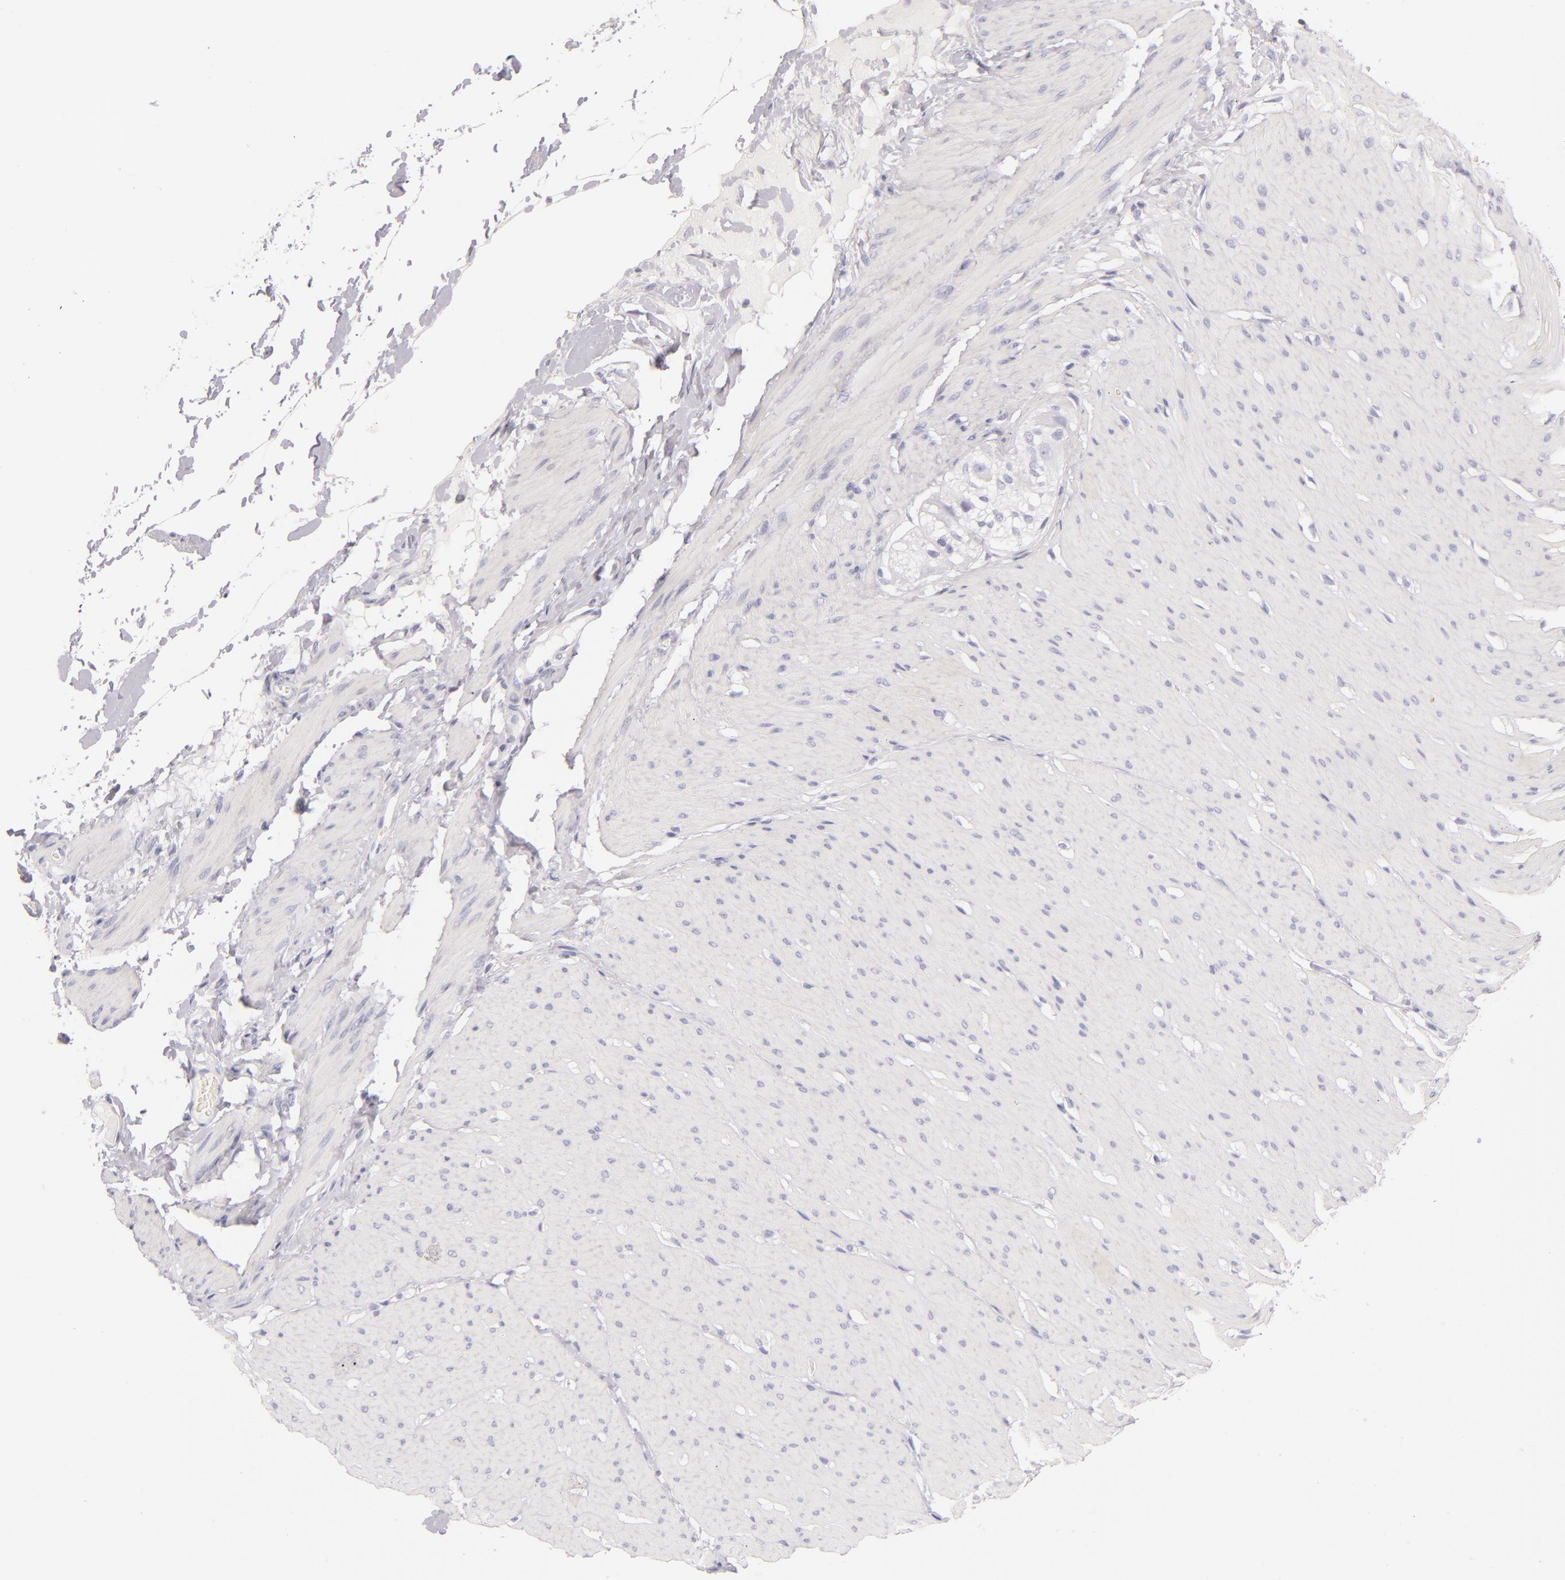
{"staining": {"intensity": "negative", "quantity": "none", "location": "none"}, "tissue": "smooth muscle", "cell_type": "Smooth muscle cells", "image_type": "normal", "snomed": [{"axis": "morphology", "description": "Normal tissue, NOS"}, {"axis": "topography", "description": "Smooth muscle"}, {"axis": "topography", "description": "Colon"}], "caption": "DAB (3,3'-diaminobenzidine) immunohistochemical staining of benign smooth muscle demonstrates no significant positivity in smooth muscle cells.", "gene": "FABP1", "patient": {"sex": "male", "age": 67}}